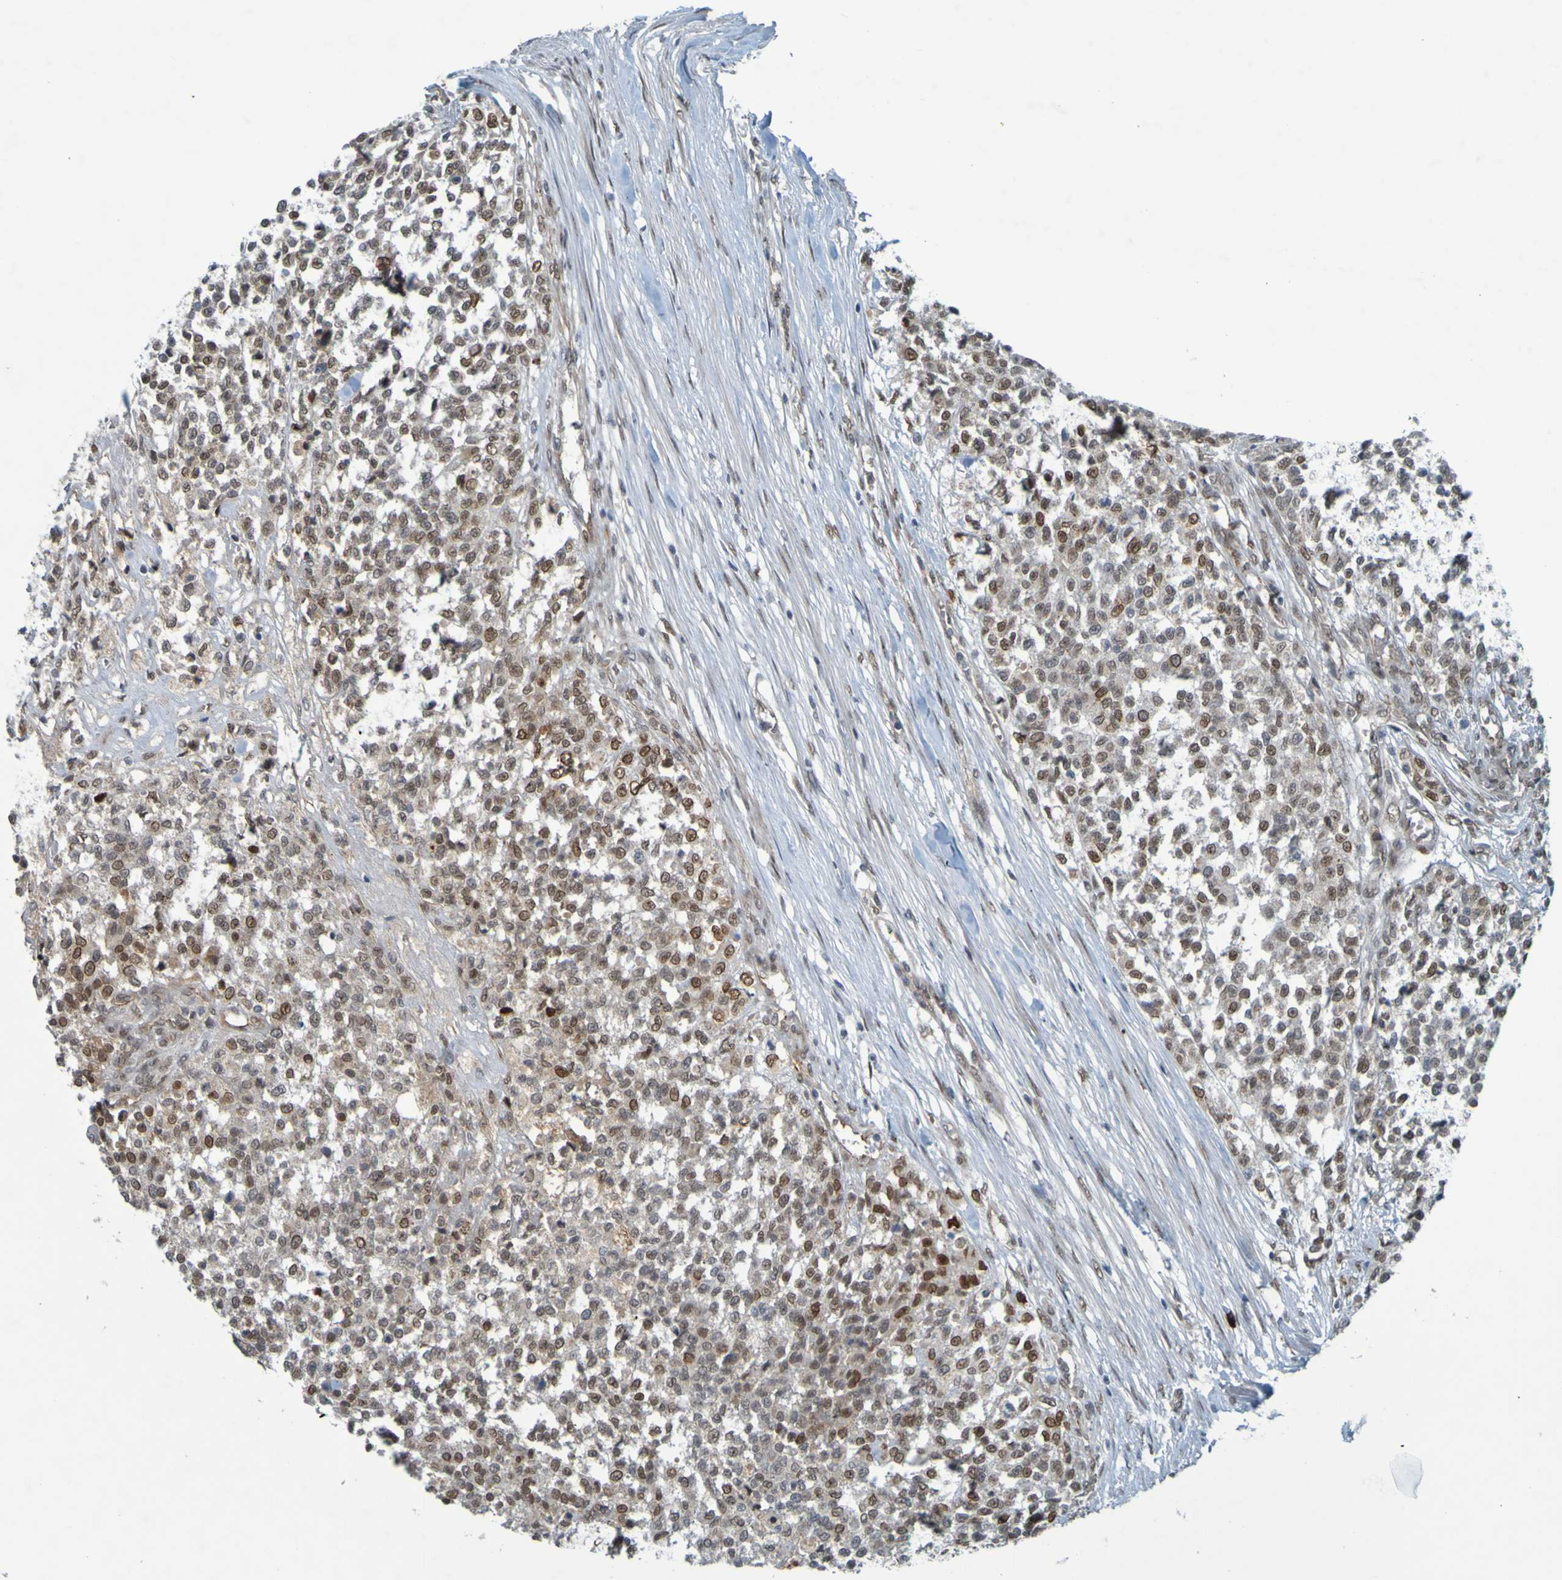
{"staining": {"intensity": "moderate", "quantity": ">75%", "location": "nuclear"}, "tissue": "testis cancer", "cell_type": "Tumor cells", "image_type": "cancer", "snomed": [{"axis": "morphology", "description": "Seminoma, NOS"}, {"axis": "topography", "description": "Testis"}], "caption": "Immunohistochemical staining of human testis cancer (seminoma) demonstrates moderate nuclear protein positivity in approximately >75% of tumor cells.", "gene": "MCPH1", "patient": {"sex": "male", "age": 59}}